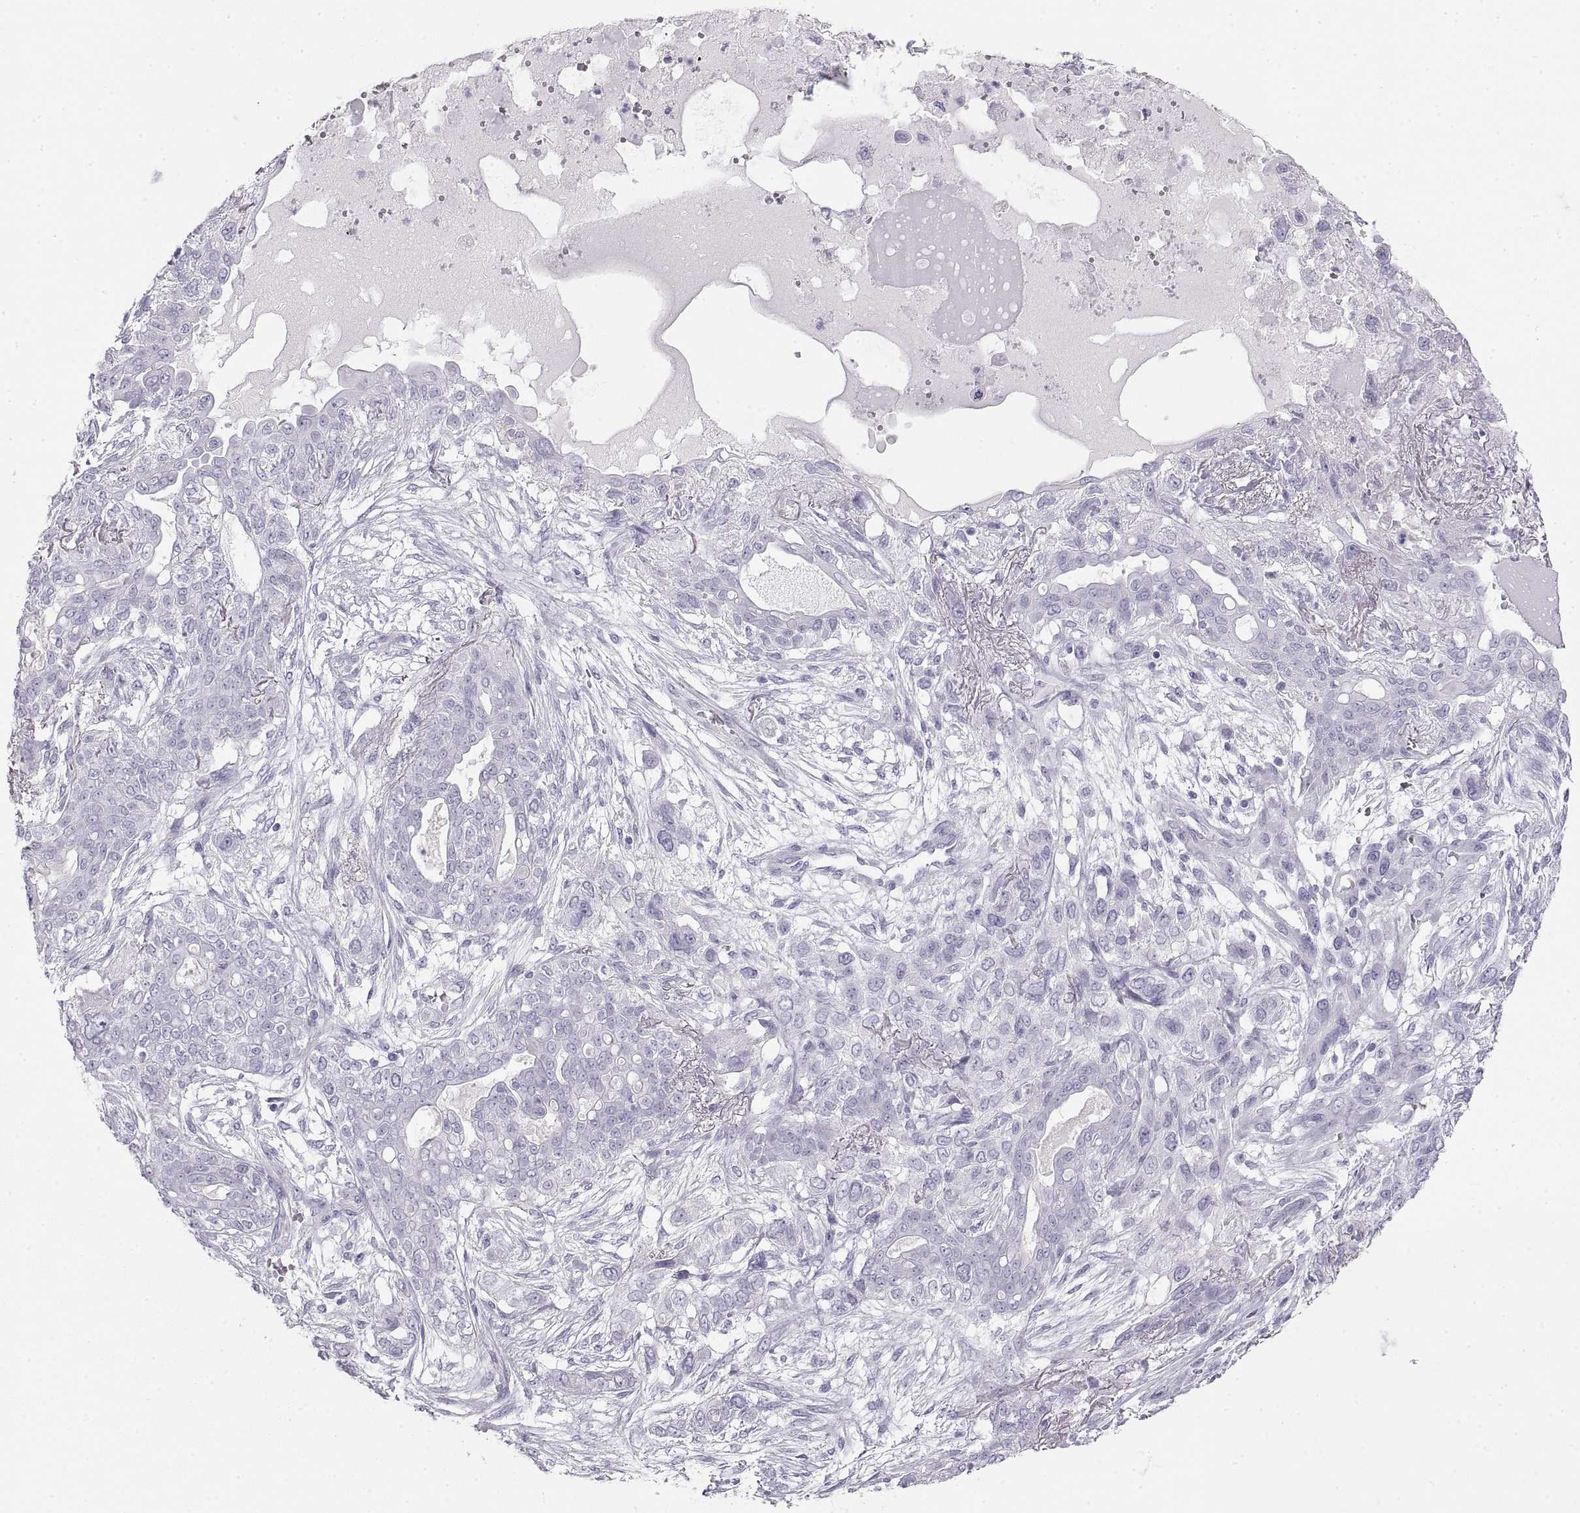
{"staining": {"intensity": "negative", "quantity": "none", "location": "none"}, "tissue": "lung cancer", "cell_type": "Tumor cells", "image_type": "cancer", "snomed": [{"axis": "morphology", "description": "Squamous cell carcinoma, NOS"}, {"axis": "topography", "description": "Lung"}], "caption": "Tumor cells are negative for brown protein staining in lung cancer.", "gene": "SEMG1", "patient": {"sex": "female", "age": 70}}